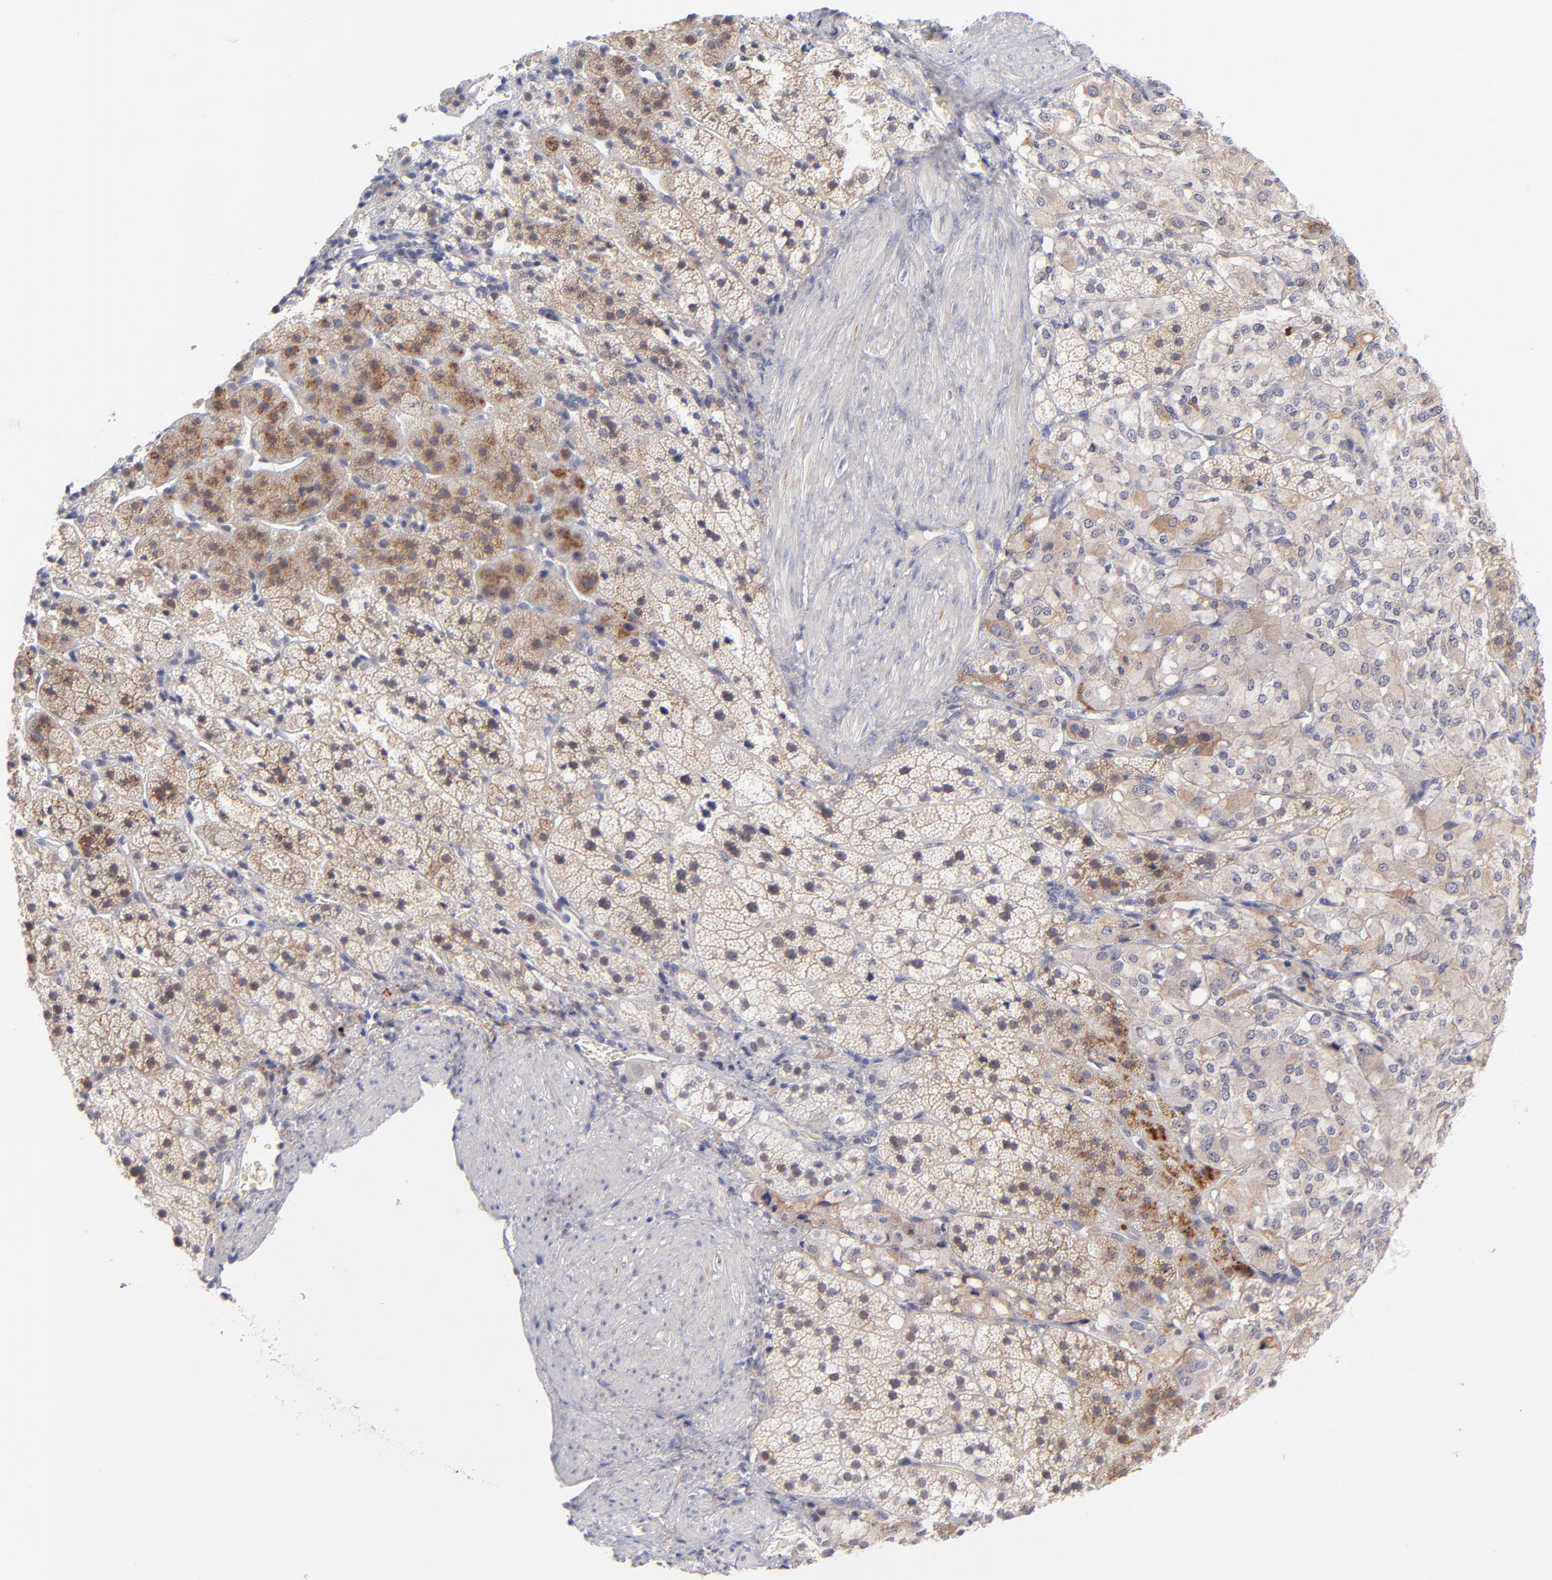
{"staining": {"intensity": "moderate", "quantity": "<25%", "location": "cytoplasmic/membranous"}, "tissue": "adrenal gland", "cell_type": "Glandular cells", "image_type": "normal", "snomed": [{"axis": "morphology", "description": "Normal tissue, NOS"}, {"axis": "topography", "description": "Adrenal gland"}], "caption": "Protein staining displays moderate cytoplasmic/membranous expression in about <25% of glandular cells in normal adrenal gland.", "gene": "PARP1", "patient": {"sex": "female", "age": 44}}